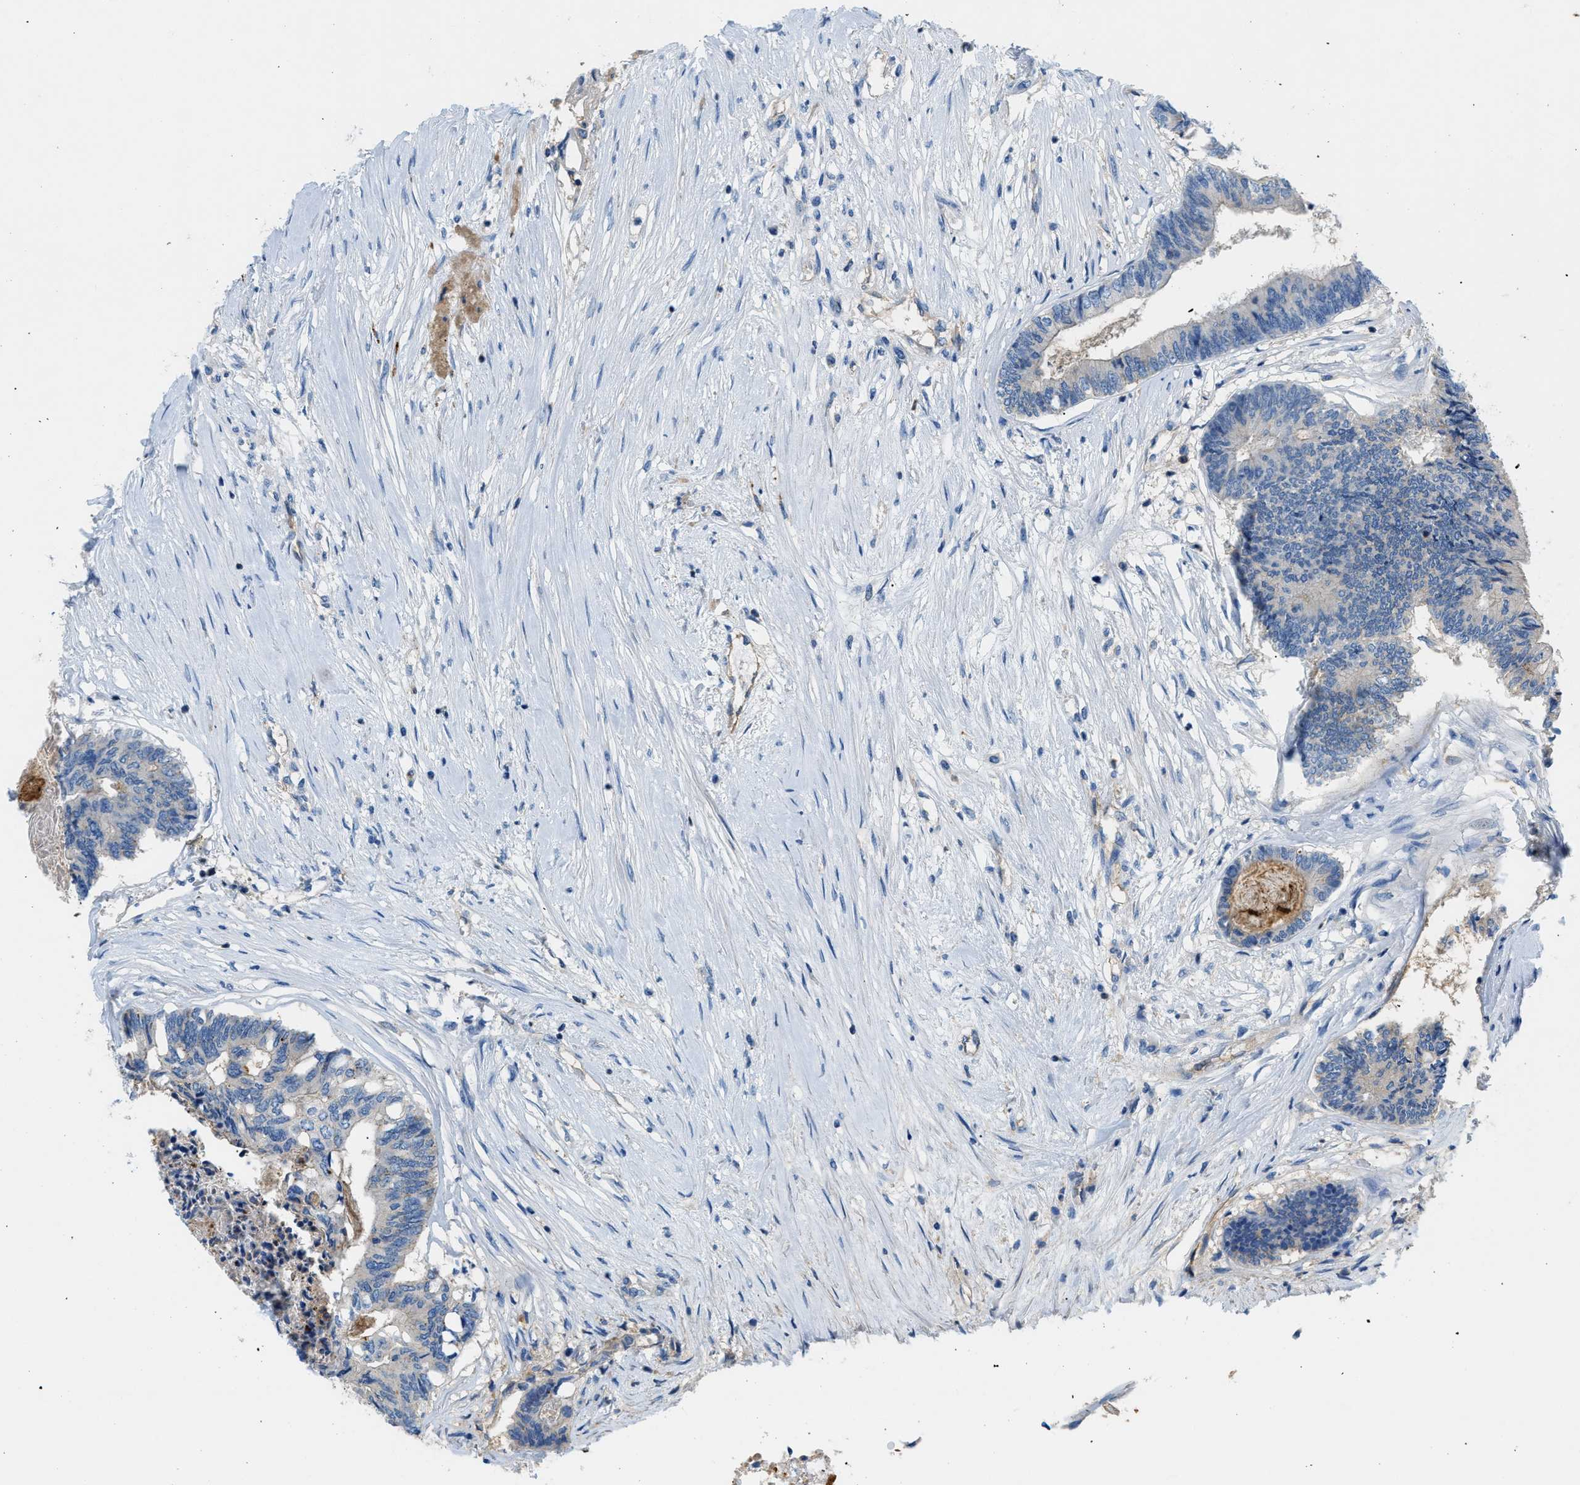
{"staining": {"intensity": "negative", "quantity": "none", "location": "none"}, "tissue": "colorectal cancer", "cell_type": "Tumor cells", "image_type": "cancer", "snomed": [{"axis": "morphology", "description": "Adenocarcinoma, NOS"}, {"axis": "topography", "description": "Rectum"}], "caption": "This is an immunohistochemistry (IHC) photomicrograph of human adenocarcinoma (colorectal). There is no staining in tumor cells.", "gene": "ORAI1", "patient": {"sex": "male", "age": 63}}